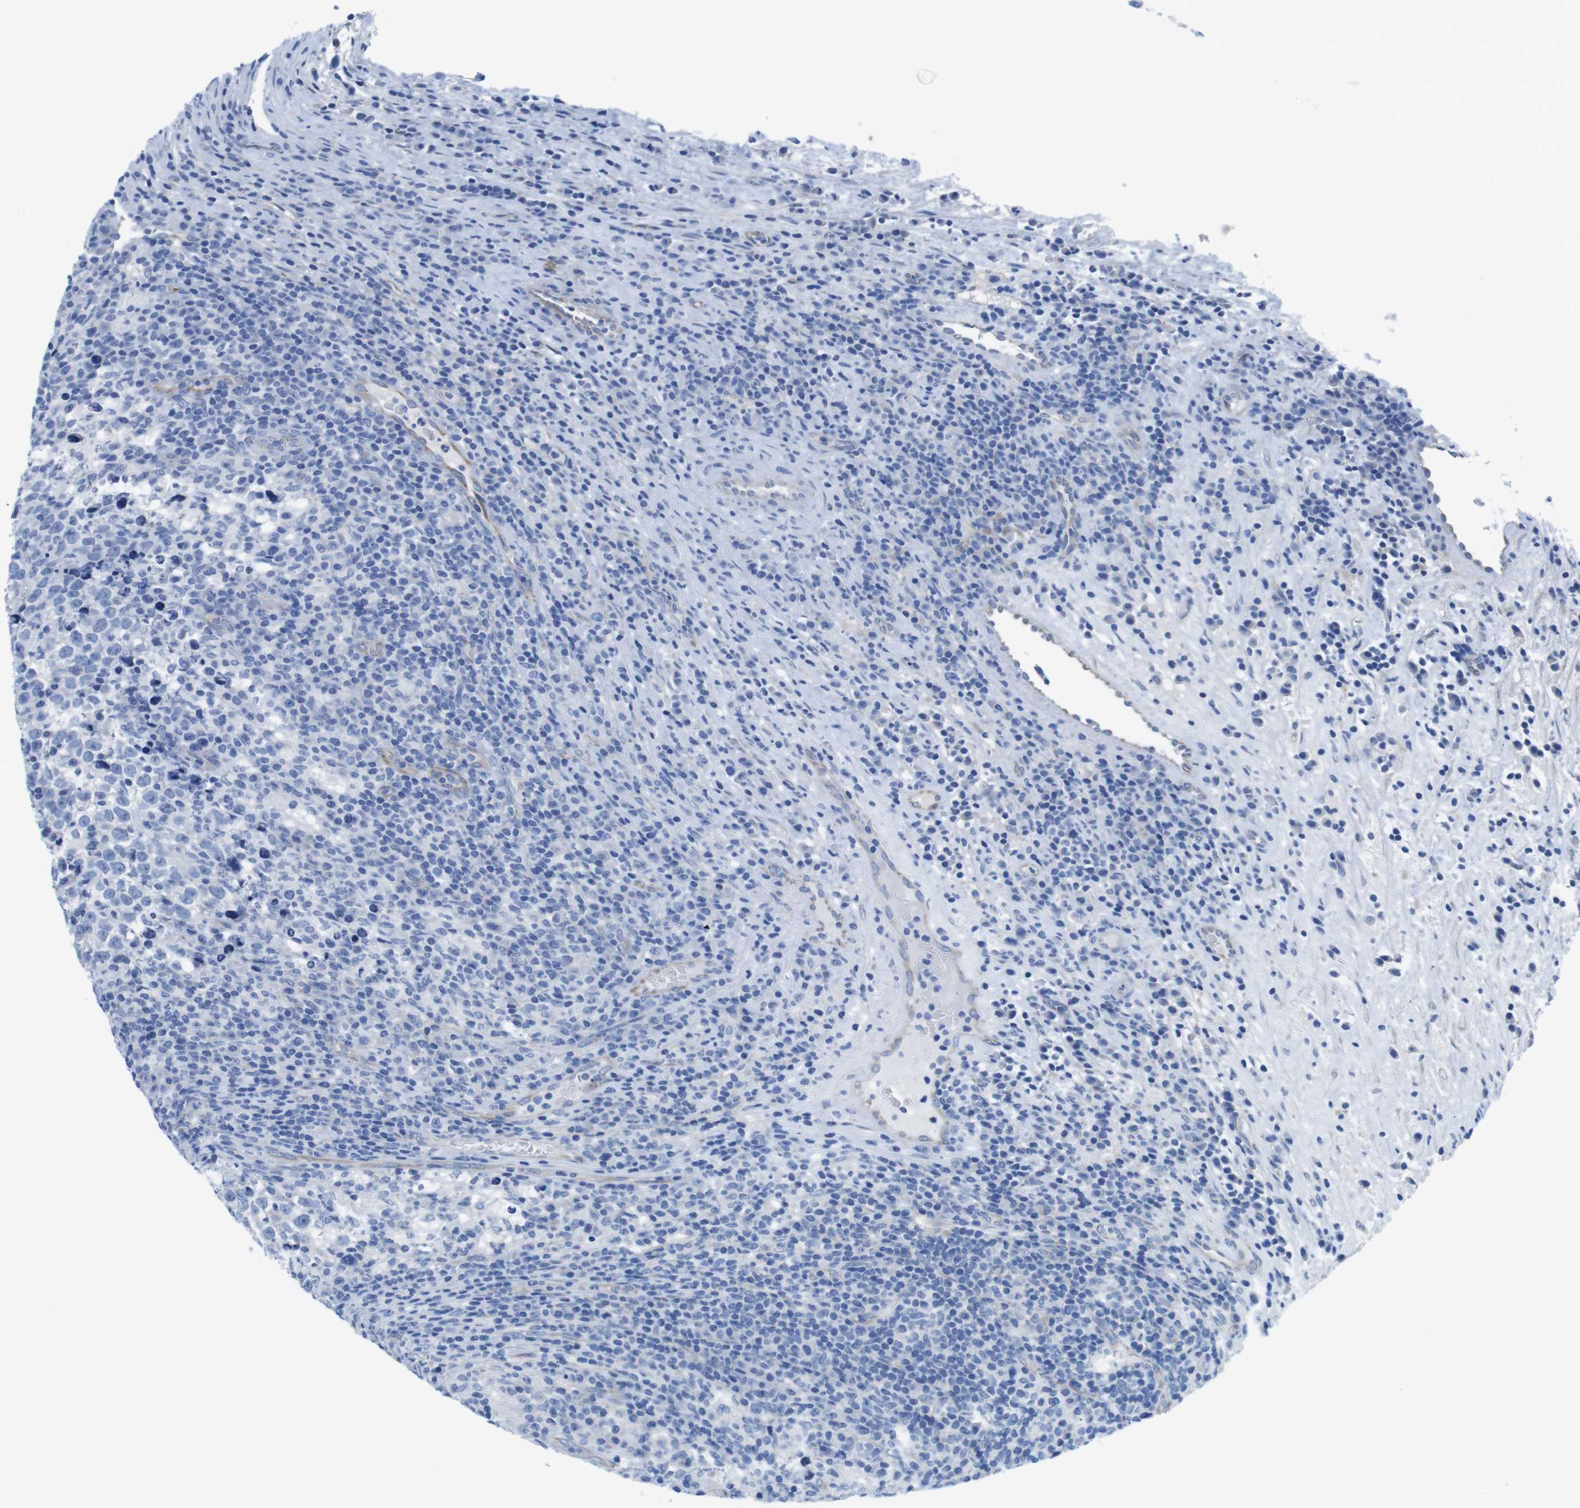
{"staining": {"intensity": "negative", "quantity": "none", "location": "none"}, "tissue": "testis cancer", "cell_type": "Tumor cells", "image_type": "cancer", "snomed": [{"axis": "morphology", "description": "Normal tissue, NOS"}, {"axis": "morphology", "description": "Seminoma, NOS"}, {"axis": "topography", "description": "Testis"}], "caption": "This is an immunohistochemistry (IHC) micrograph of testis seminoma. There is no positivity in tumor cells.", "gene": "CDH8", "patient": {"sex": "male", "age": 43}}